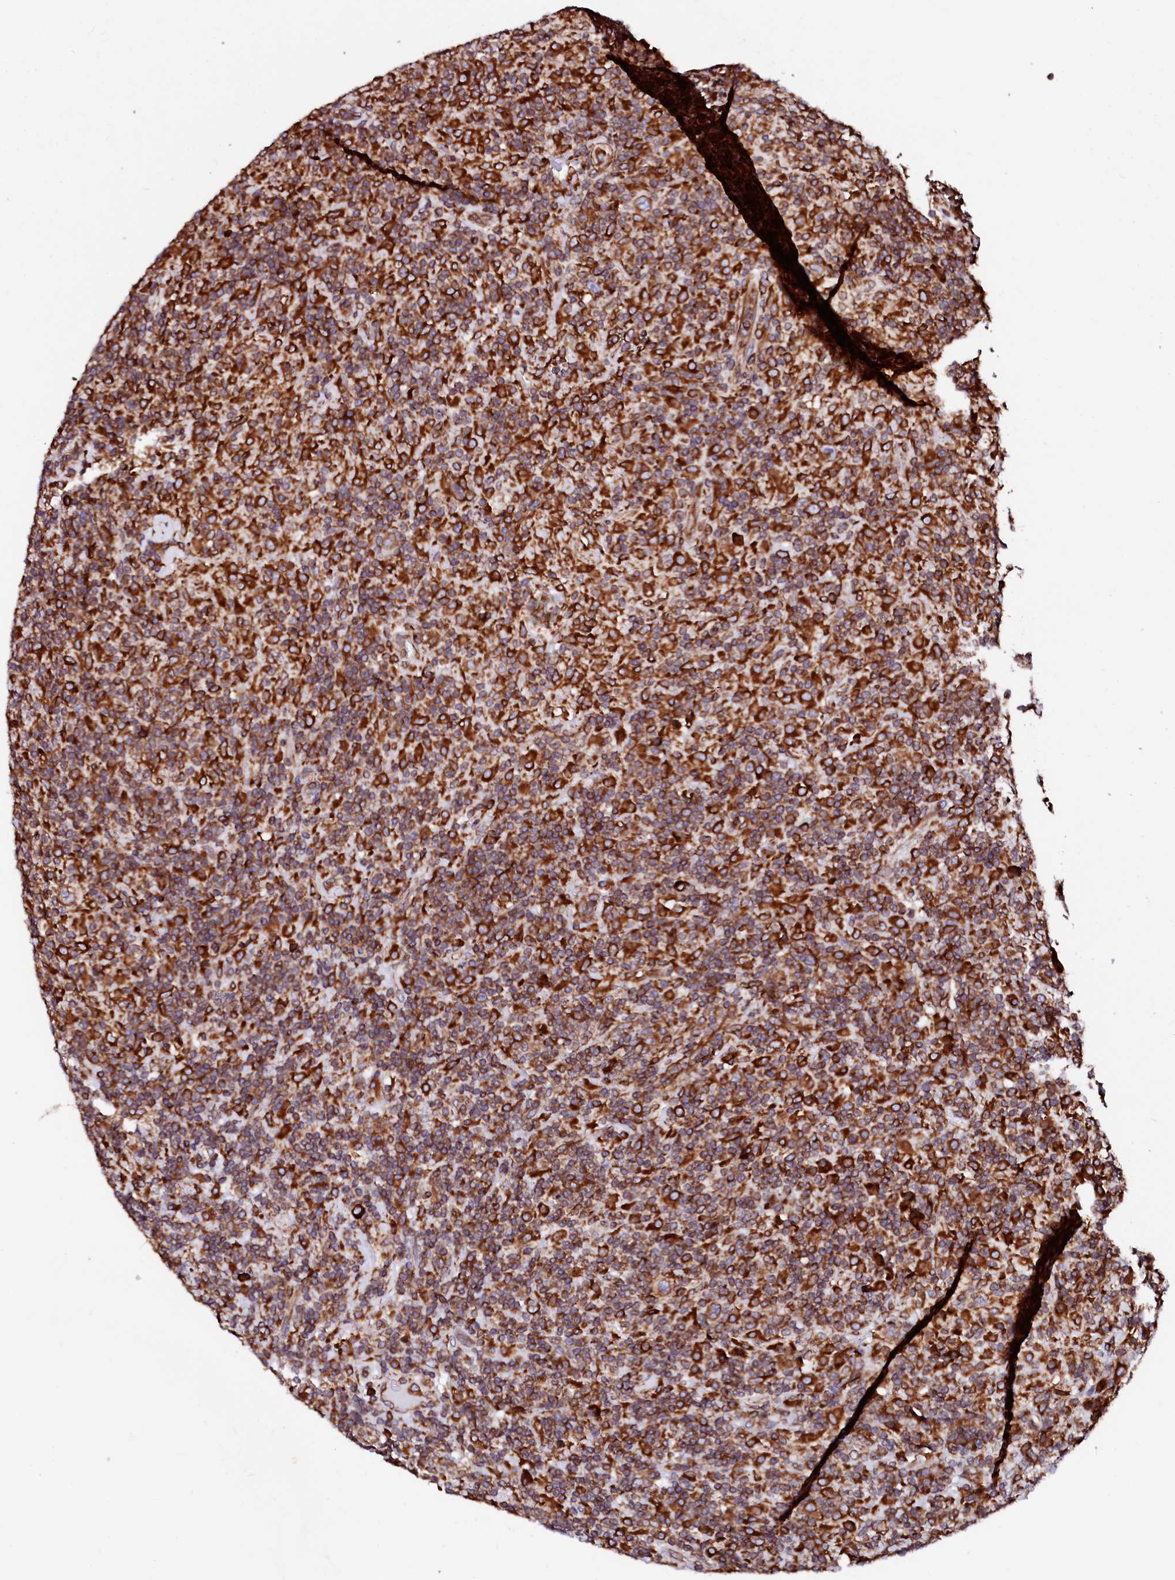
{"staining": {"intensity": "moderate", "quantity": ">75%", "location": "cytoplasmic/membranous"}, "tissue": "lymphoma", "cell_type": "Tumor cells", "image_type": "cancer", "snomed": [{"axis": "morphology", "description": "Hodgkin's disease, NOS"}, {"axis": "topography", "description": "Lymph node"}], "caption": "Immunohistochemical staining of Hodgkin's disease exhibits moderate cytoplasmic/membranous protein expression in about >75% of tumor cells. The protein is stained brown, and the nuclei are stained in blue (DAB (3,3'-diaminobenzidine) IHC with brightfield microscopy, high magnification).", "gene": "DERL1", "patient": {"sex": "male", "age": 70}}